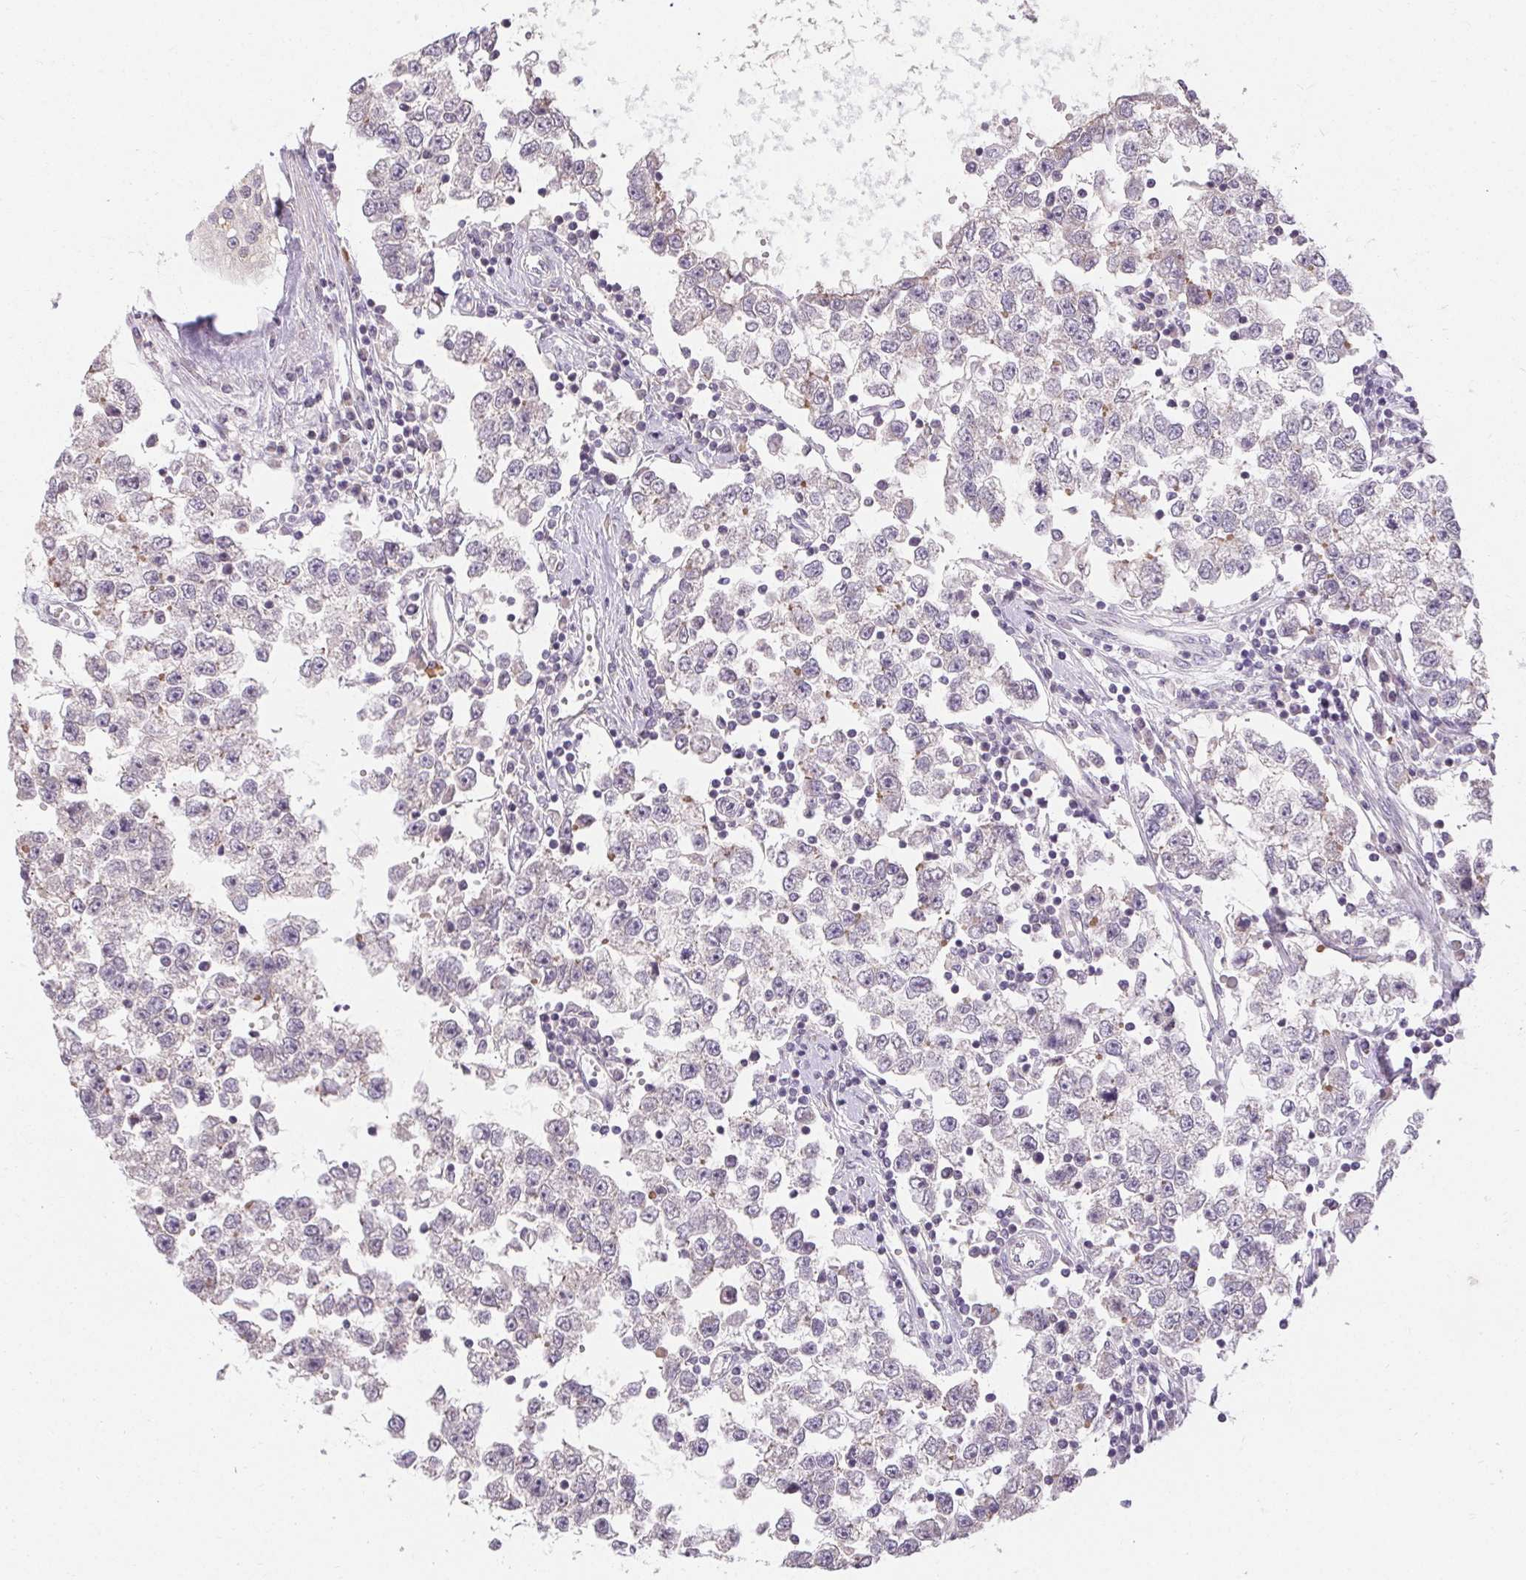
{"staining": {"intensity": "negative", "quantity": "none", "location": "none"}, "tissue": "testis cancer", "cell_type": "Tumor cells", "image_type": "cancer", "snomed": [{"axis": "morphology", "description": "Seminoma, NOS"}, {"axis": "topography", "description": "Testis"}], "caption": "Immunohistochemistry (IHC) micrograph of neoplastic tissue: testis cancer stained with DAB displays no significant protein staining in tumor cells.", "gene": "TMEM52B", "patient": {"sex": "male", "age": 34}}